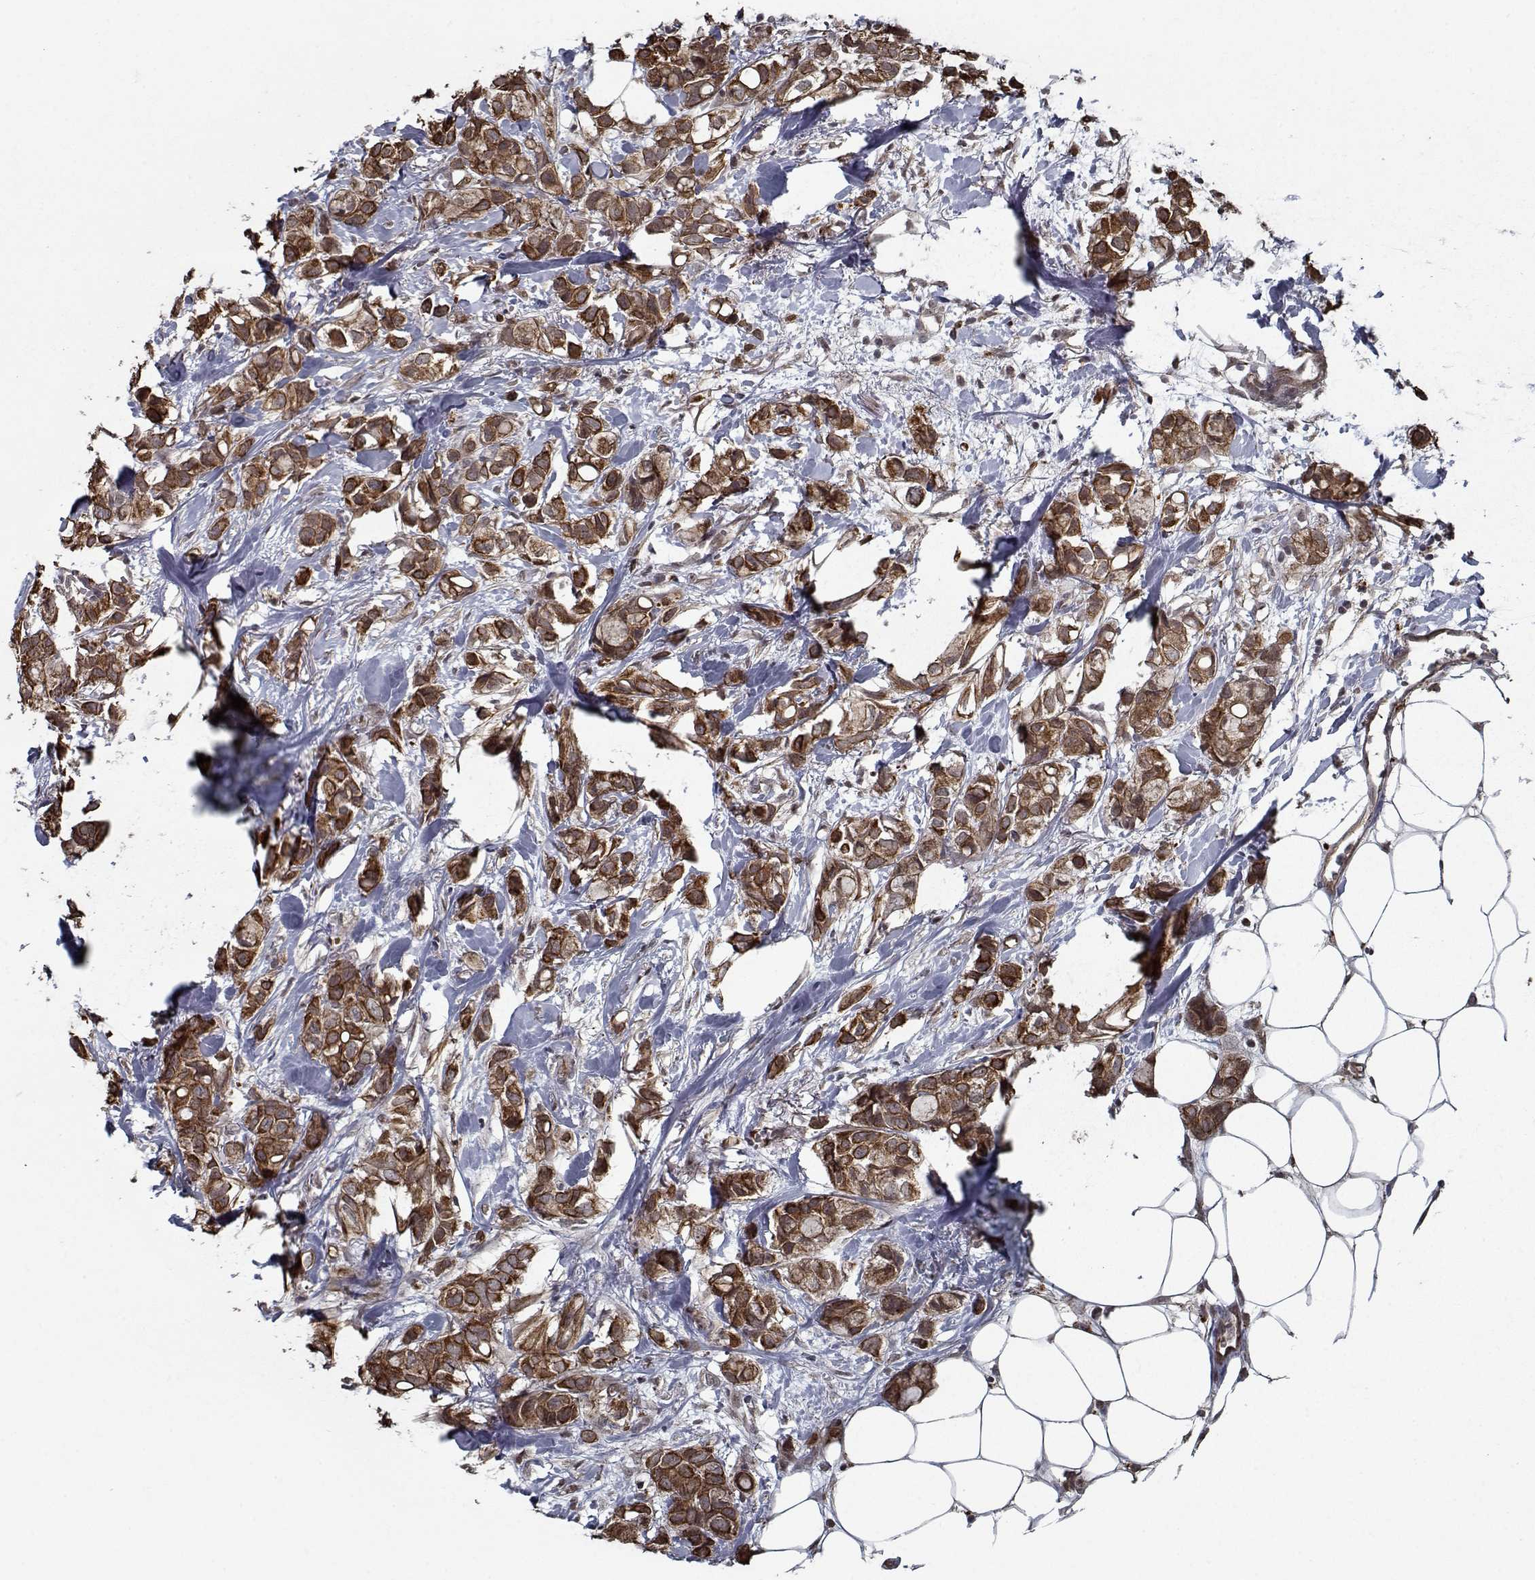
{"staining": {"intensity": "strong", "quantity": ">75%", "location": "cytoplasmic/membranous"}, "tissue": "breast cancer", "cell_type": "Tumor cells", "image_type": "cancer", "snomed": [{"axis": "morphology", "description": "Duct carcinoma"}, {"axis": "topography", "description": "Breast"}], "caption": "A micrograph showing strong cytoplasmic/membranous expression in approximately >75% of tumor cells in breast invasive ductal carcinoma, as visualized by brown immunohistochemical staining.", "gene": "NLK", "patient": {"sex": "female", "age": 85}}